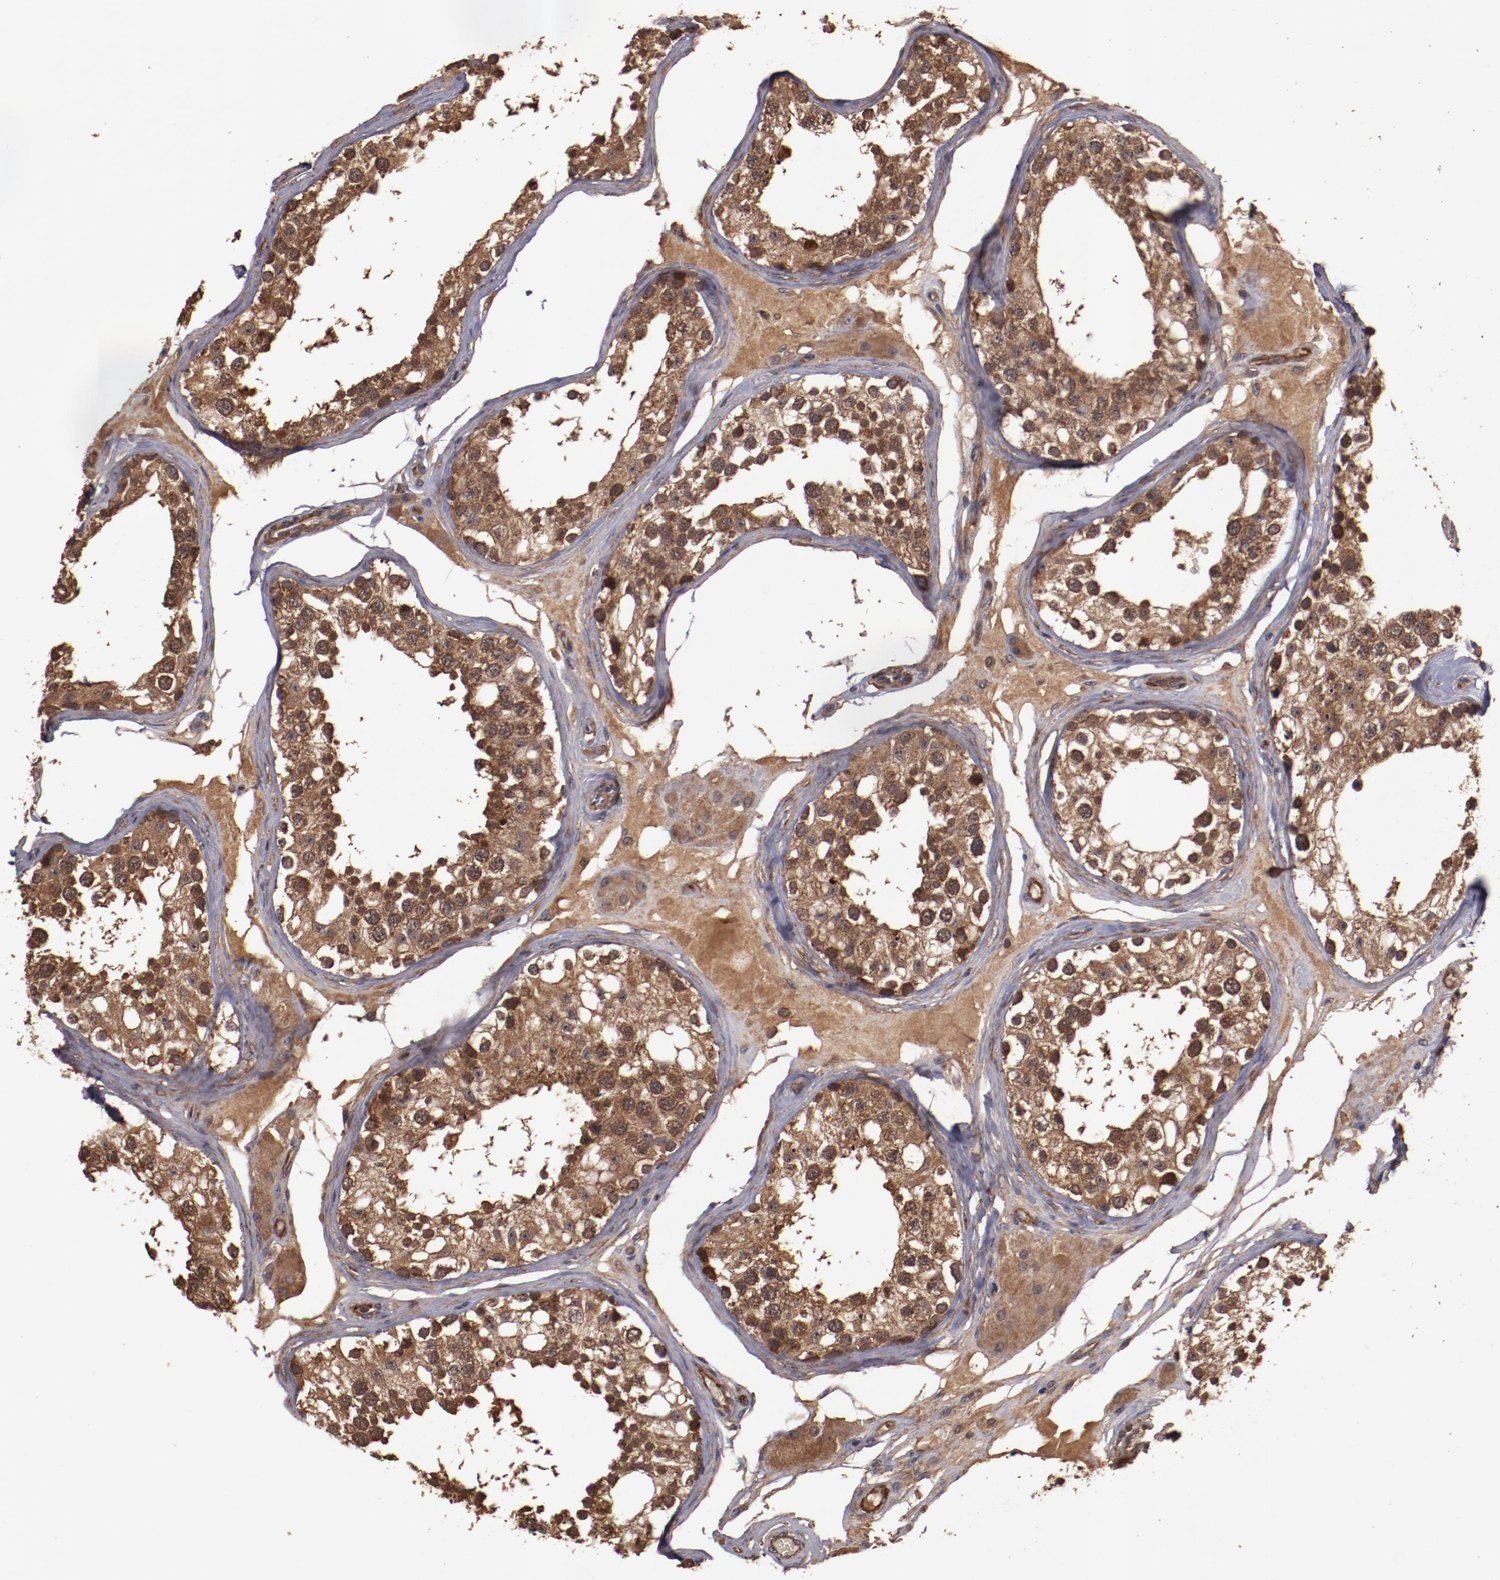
{"staining": {"intensity": "strong", "quantity": ">75%", "location": "cytoplasmic/membranous"}, "tissue": "testis", "cell_type": "Cells in seminiferous ducts", "image_type": "normal", "snomed": [{"axis": "morphology", "description": "Normal tissue, NOS"}, {"axis": "topography", "description": "Testis"}], "caption": "There is high levels of strong cytoplasmic/membranous positivity in cells in seminiferous ducts of unremarkable testis, as demonstrated by immunohistochemical staining (brown color).", "gene": "TXNDC16", "patient": {"sex": "male", "age": 68}}